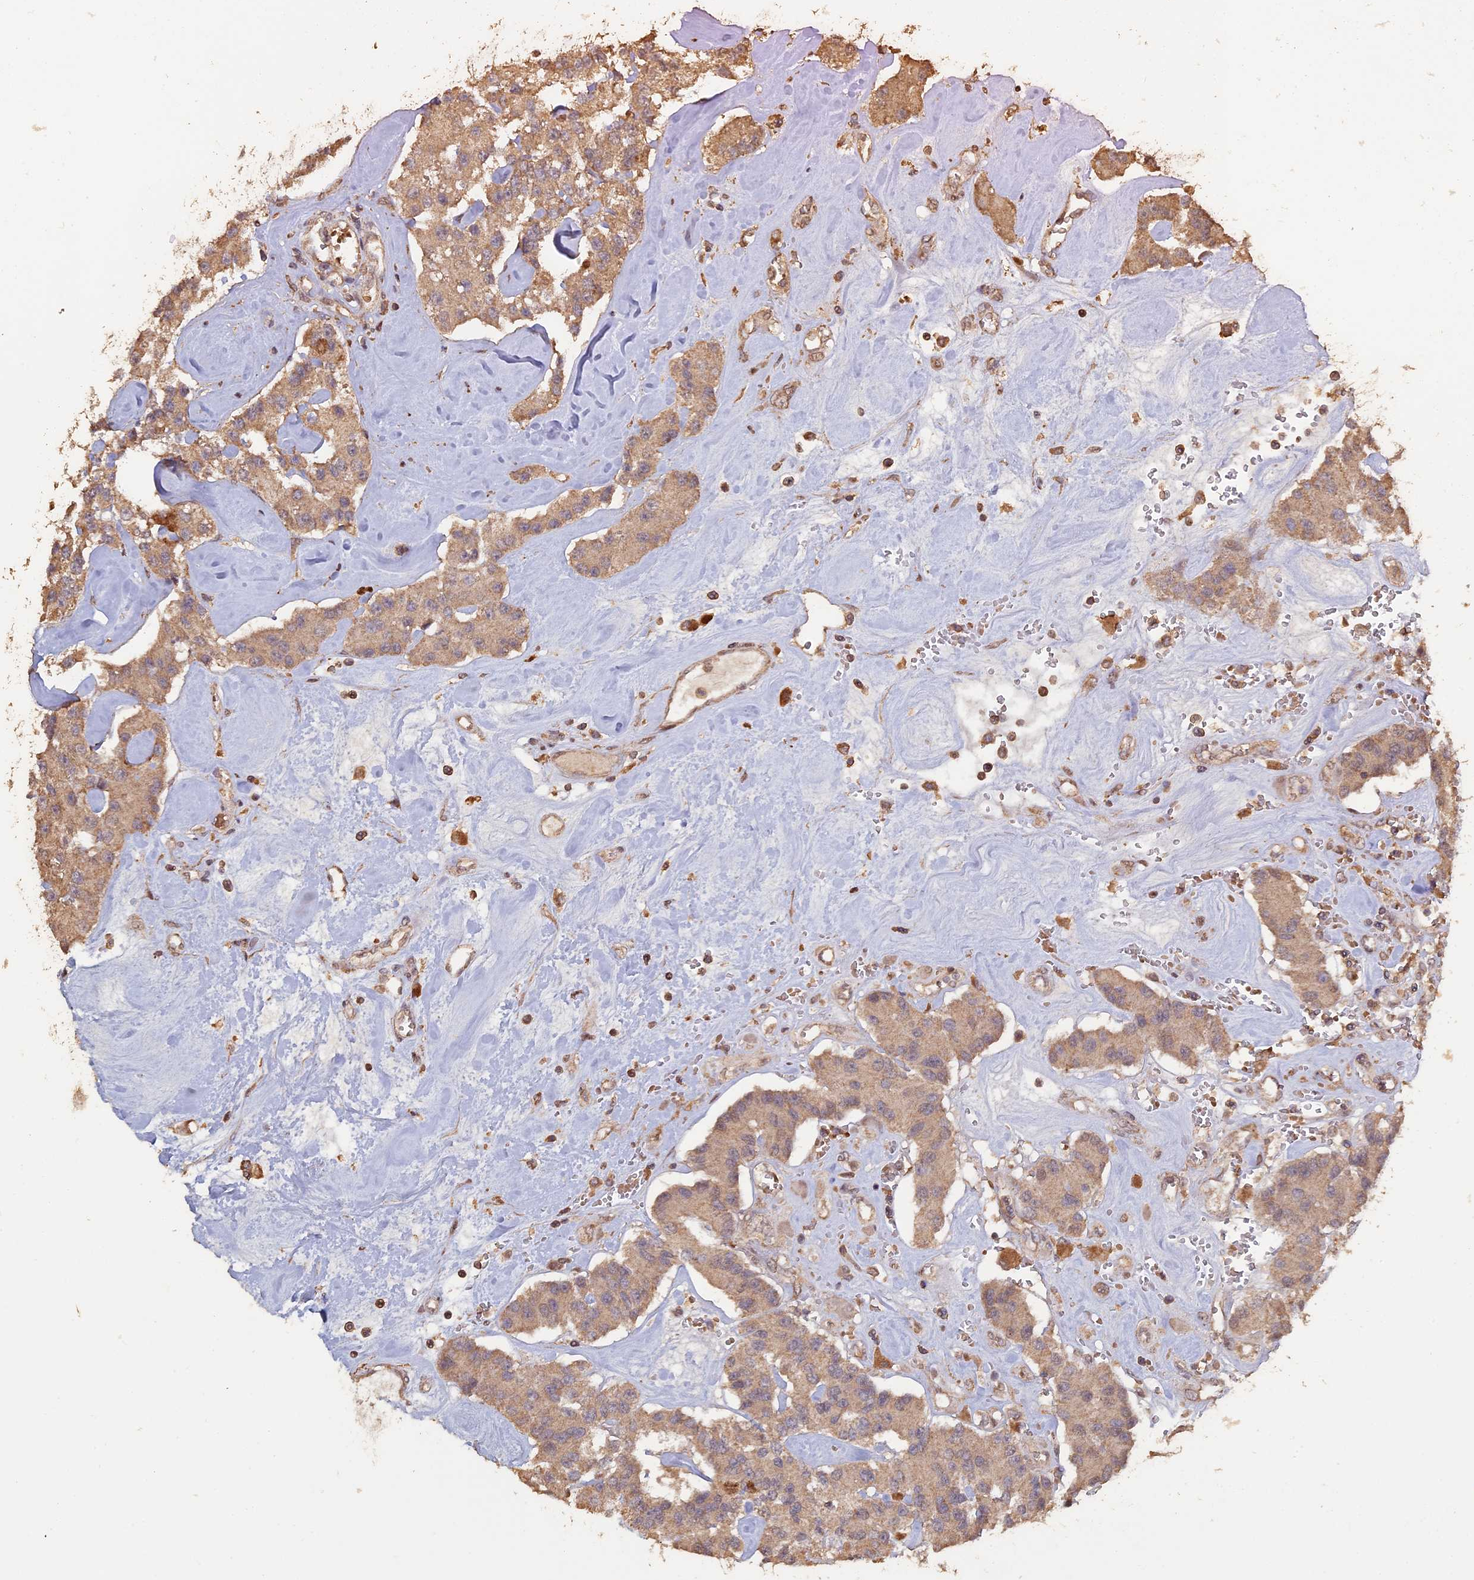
{"staining": {"intensity": "moderate", "quantity": ">75%", "location": "cytoplasmic/membranous"}, "tissue": "carcinoid", "cell_type": "Tumor cells", "image_type": "cancer", "snomed": [{"axis": "morphology", "description": "Carcinoid, malignant, NOS"}, {"axis": "topography", "description": "Pancreas"}], "caption": "An immunohistochemistry (IHC) micrograph of tumor tissue is shown. Protein staining in brown labels moderate cytoplasmic/membranous positivity in carcinoid within tumor cells.", "gene": "HUNK", "patient": {"sex": "male", "age": 41}}